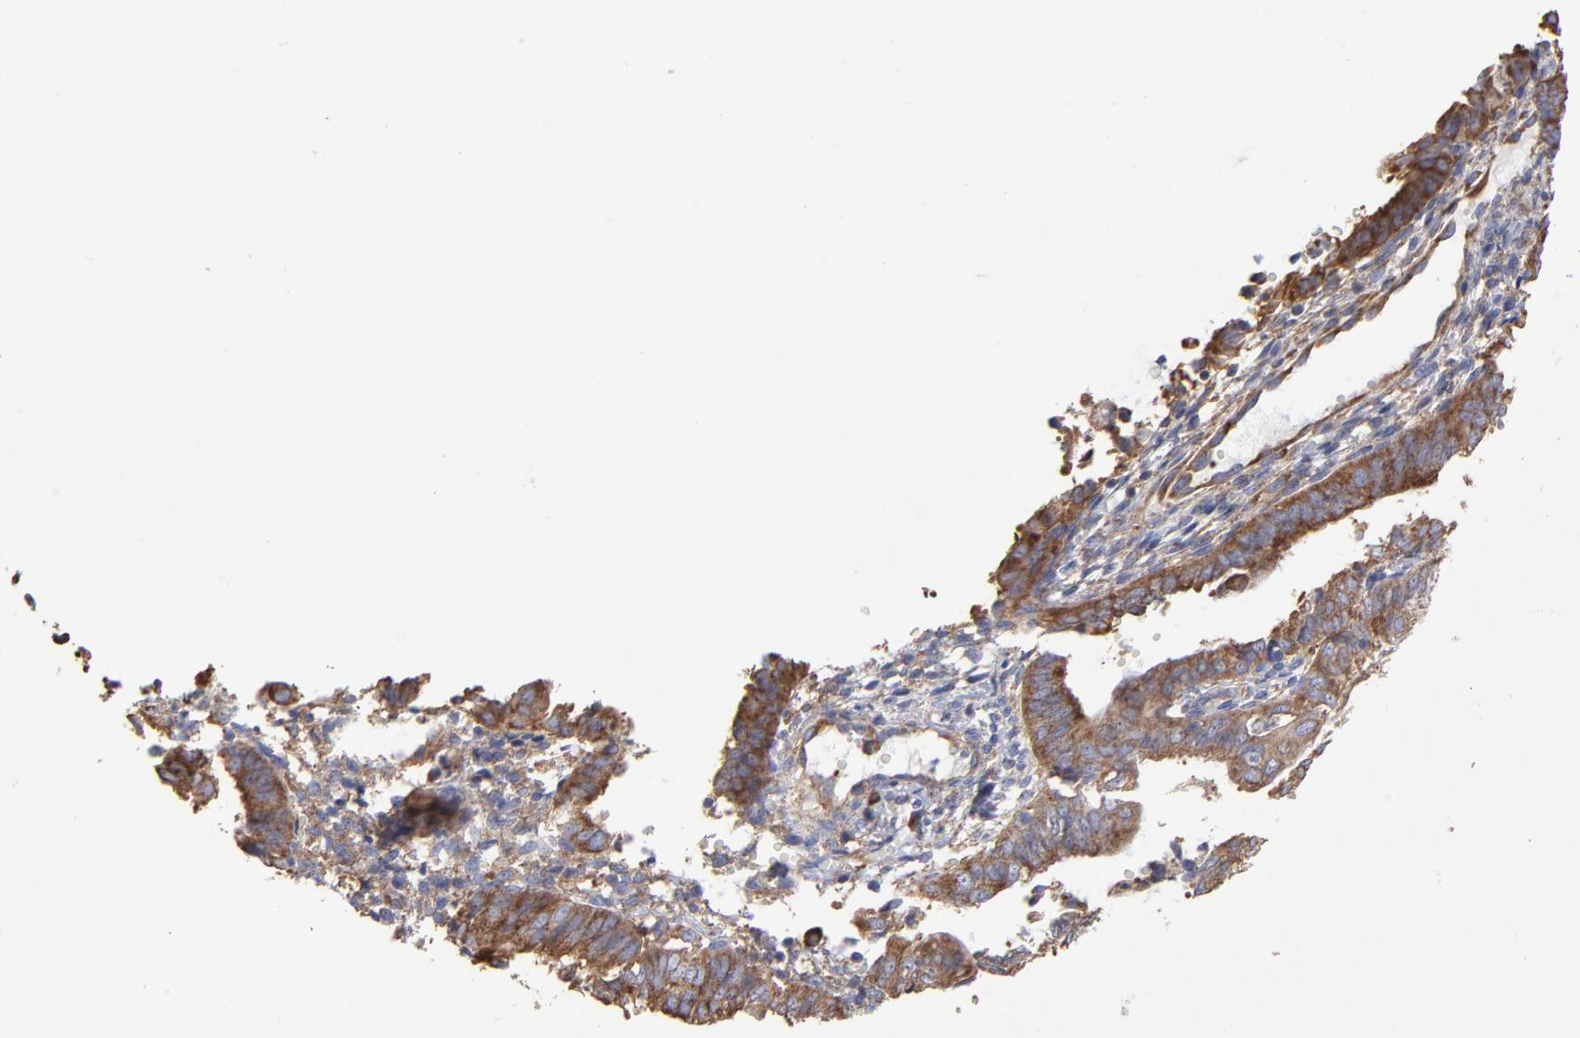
{"staining": {"intensity": "moderate", "quantity": "25%-75%", "location": "cytoplasmic/membranous"}, "tissue": "endometrial cancer", "cell_type": "Tumor cells", "image_type": "cancer", "snomed": [{"axis": "morphology", "description": "Adenocarcinoma, NOS"}, {"axis": "topography", "description": "Endometrium"}], "caption": "Immunohistochemistry of human adenocarcinoma (endometrial) demonstrates medium levels of moderate cytoplasmic/membranous positivity in about 25%-75% of tumor cells.", "gene": "RPL3", "patient": {"sex": "female", "age": 63}}